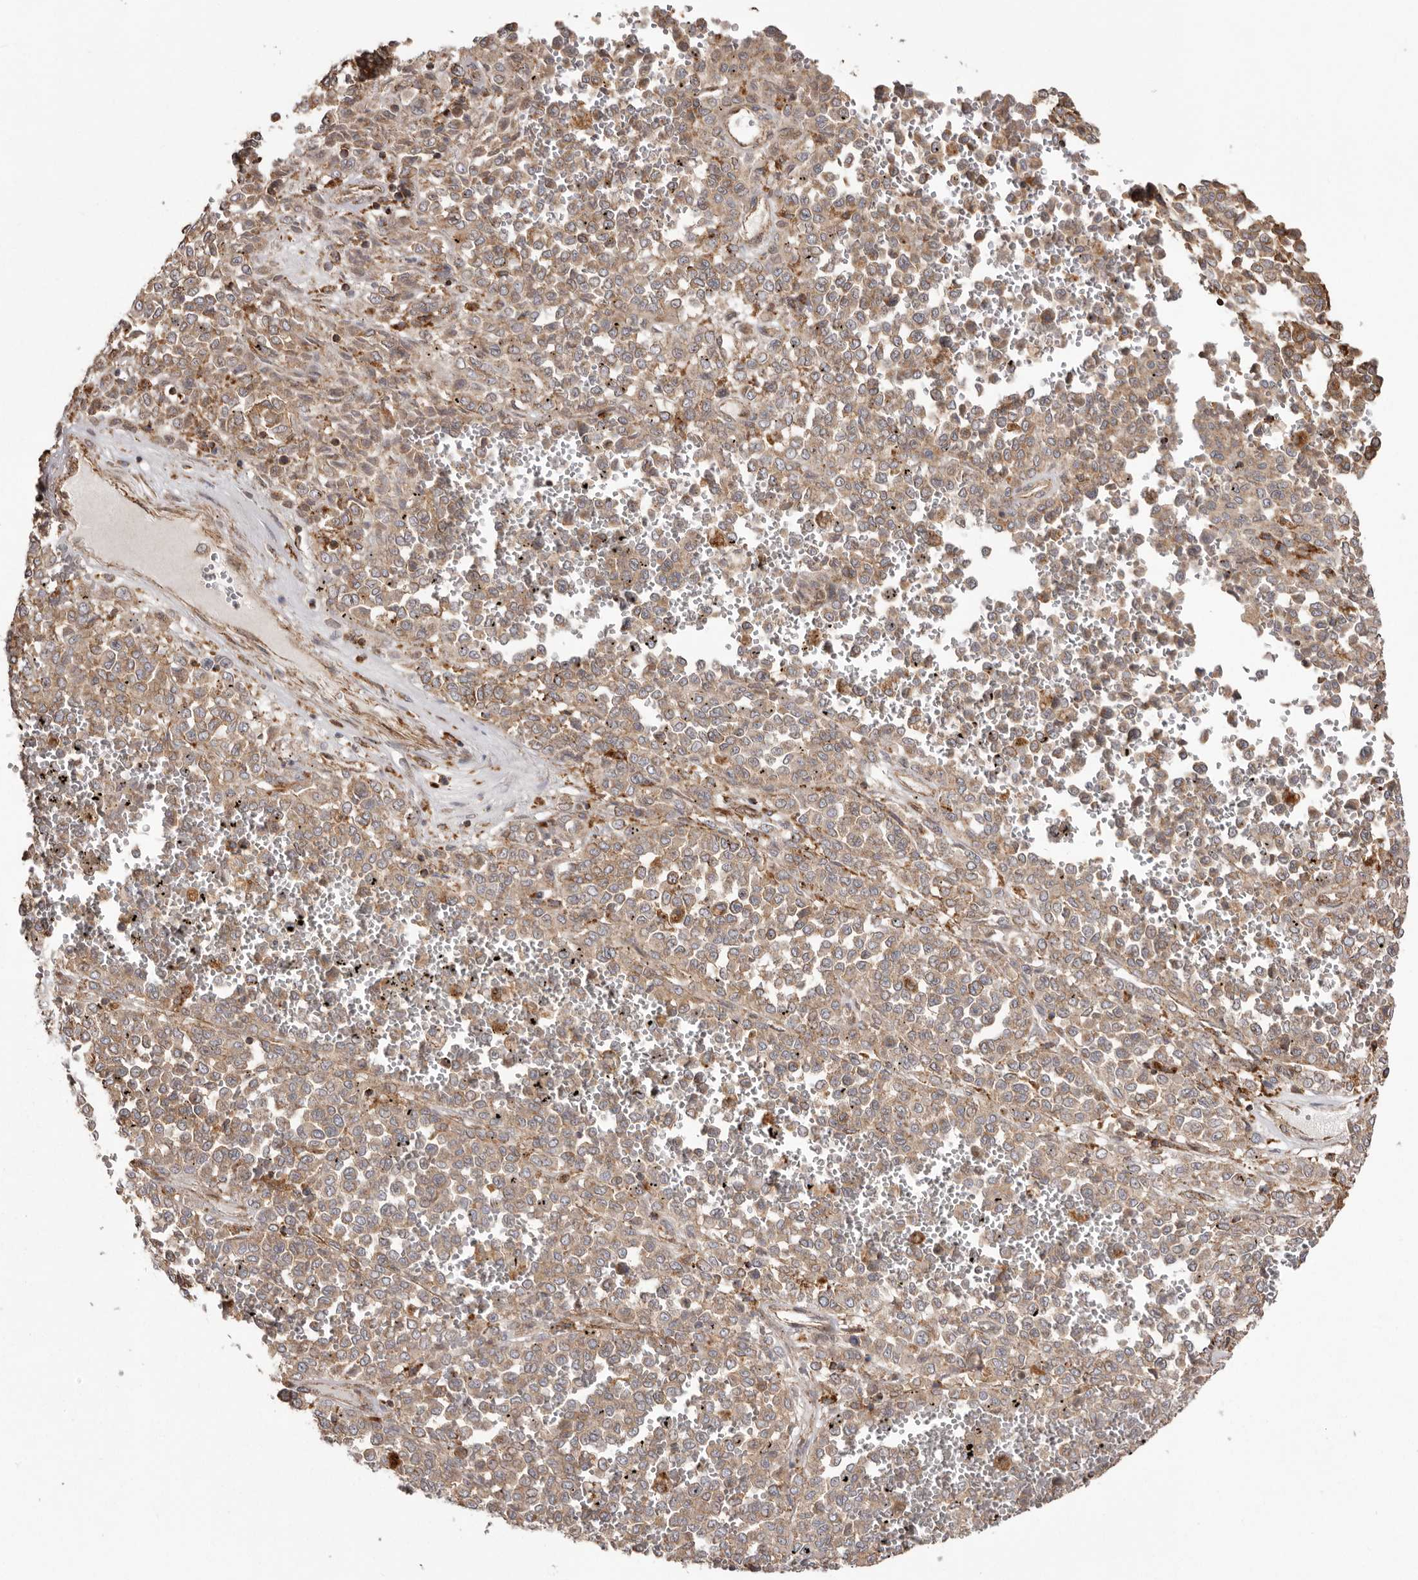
{"staining": {"intensity": "weak", "quantity": ">75%", "location": "cytoplasmic/membranous"}, "tissue": "melanoma", "cell_type": "Tumor cells", "image_type": "cancer", "snomed": [{"axis": "morphology", "description": "Malignant melanoma, Metastatic site"}, {"axis": "topography", "description": "Pancreas"}], "caption": "Protein expression by IHC exhibits weak cytoplasmic/membranous positivity in about >75% of tumor cells in melanoma.", "gene": "NUP43", "patient": {"sex": "female", "age": 30}}